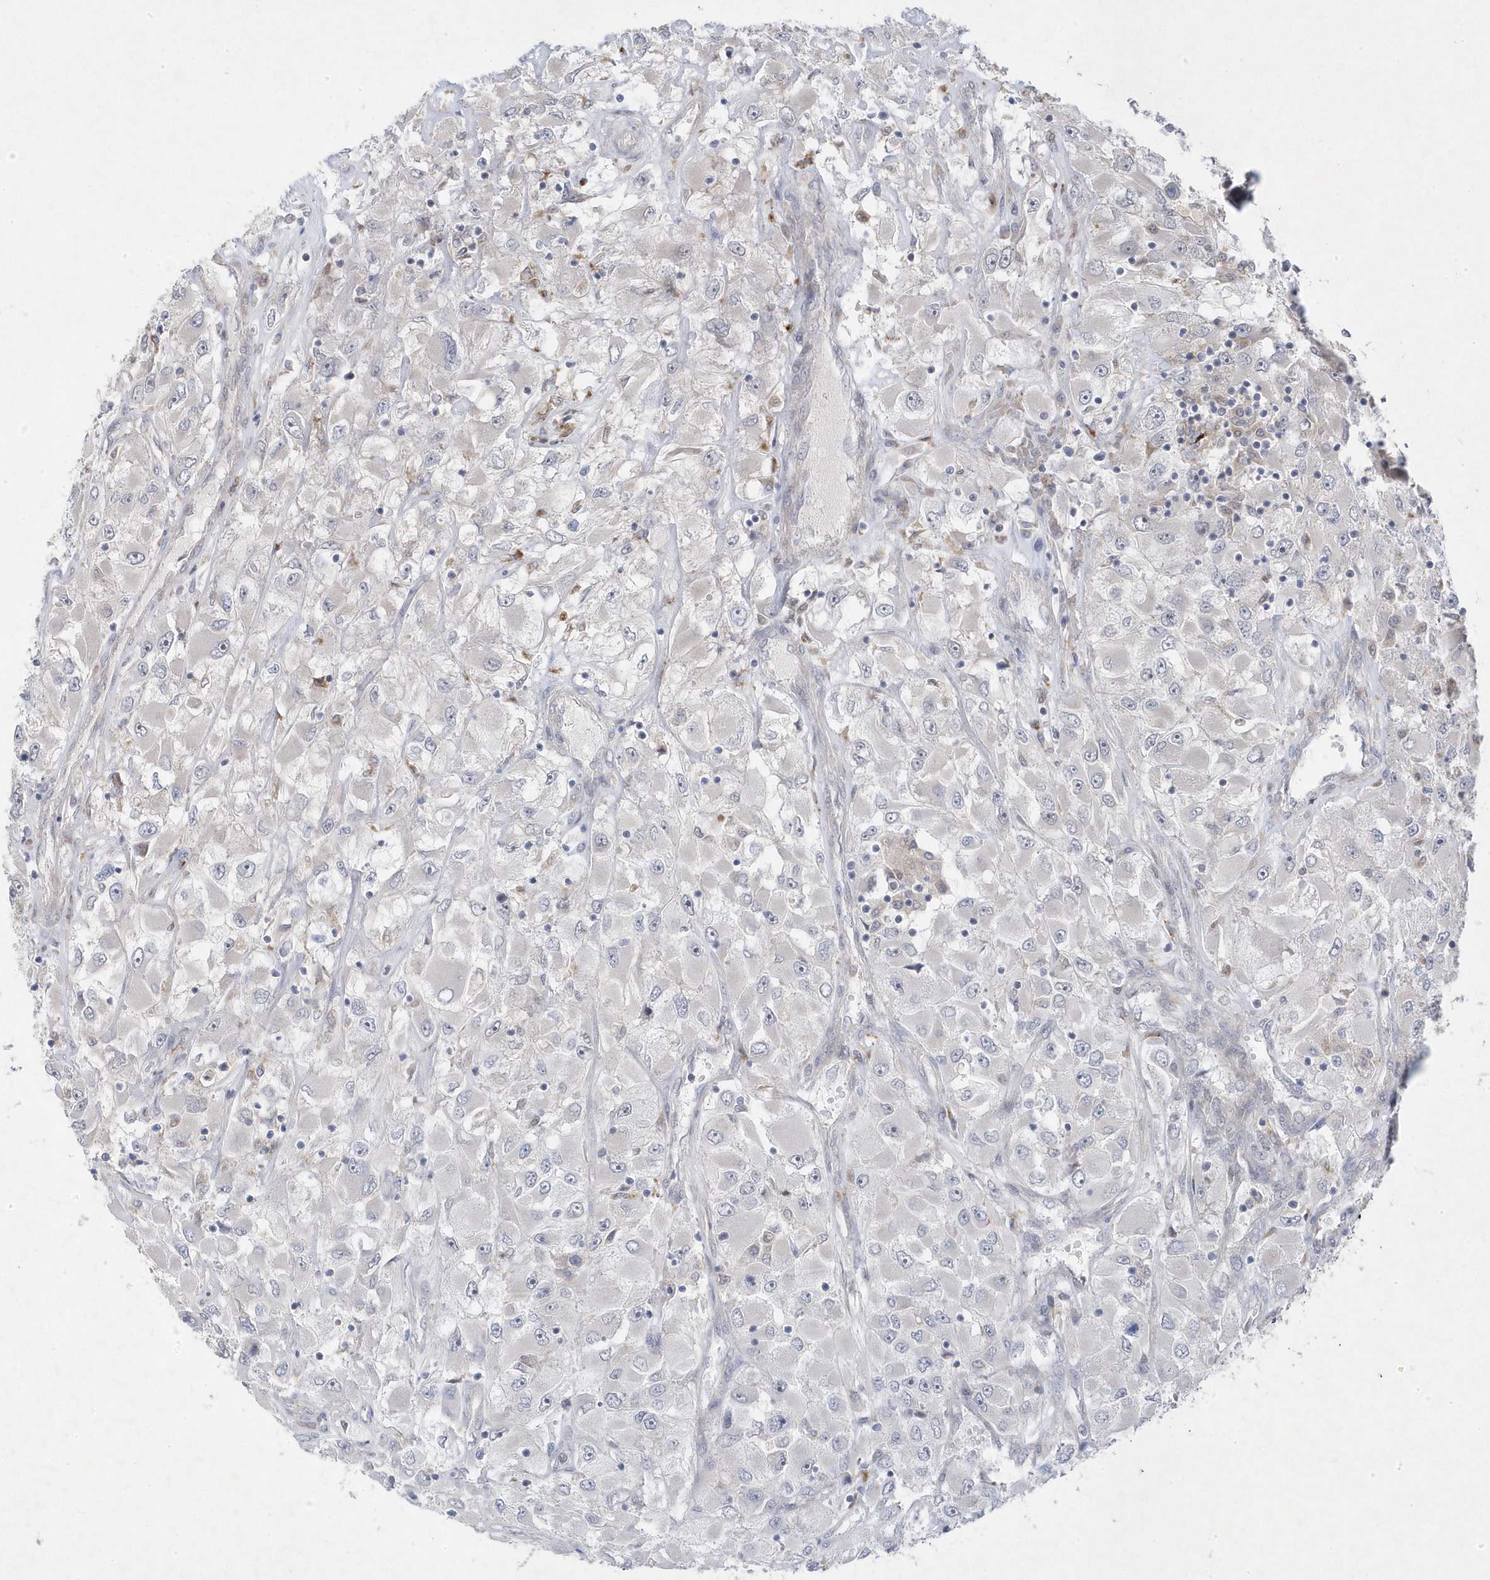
{"staining": {"intensity": "negative", "quantity": "none", "location": "none"}, "tissue": "renal cancer", "cell_type": "Tumor cells", "image_type": "cancer", "snomed": [{"axis": "morphology", "description": "Adenocarcinoma, NOS"}, {"axis": "topography", "description": "Kidney"}], "caption": "The immunohistochemistry photomicrograph has no significant positivity in tumor cells of renal cancer tissue. (Brightfield microscopy of DAB (3,3'-diaminobenzidine) immunohistochemistry (IHC) at high magnification).", "gene": "ANAPC1", "patient": {"sex": "female", "age": 52}}